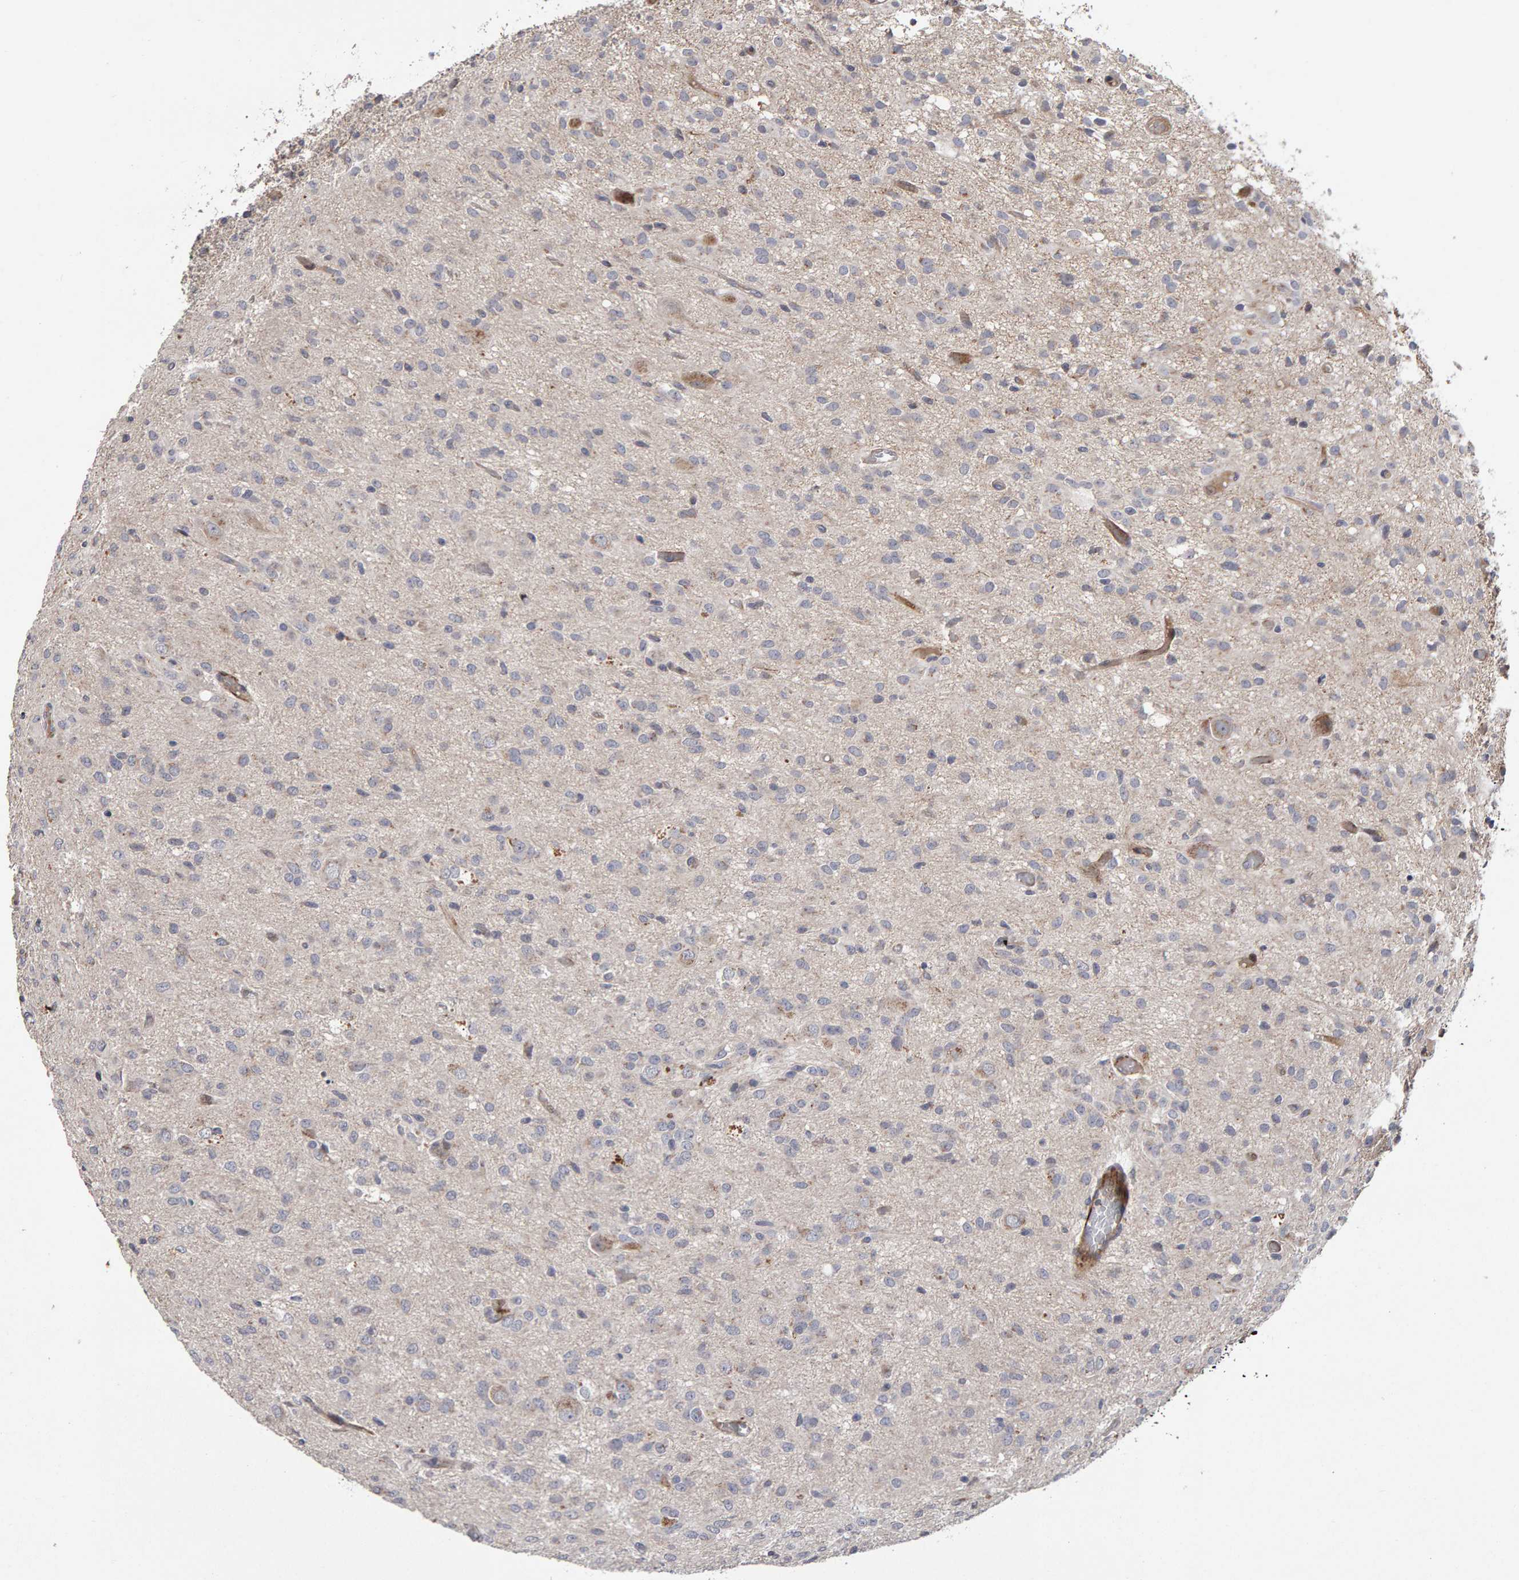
{"staining": {"intensity": "negative", "quantity": "none", "location": "none"}, "tissue": "glioma", "cell_type": "Tumor cells", "image_type": "cancer", "snomed": [{"axis": "morphology", "description": "Glioma, malignant, High grade"}, {"axis": "topography", "description": "Brain"}], "caption": "The IHC micrograph has no significant staining in tumor cells of glioma tissue. (DAB (3,3'-diaminobenzidine) immunohistochemistry (IHC) with hematoxylin counter stain).", "gene": "CANT1", "patient": {"sex": "female", "age": 59}}